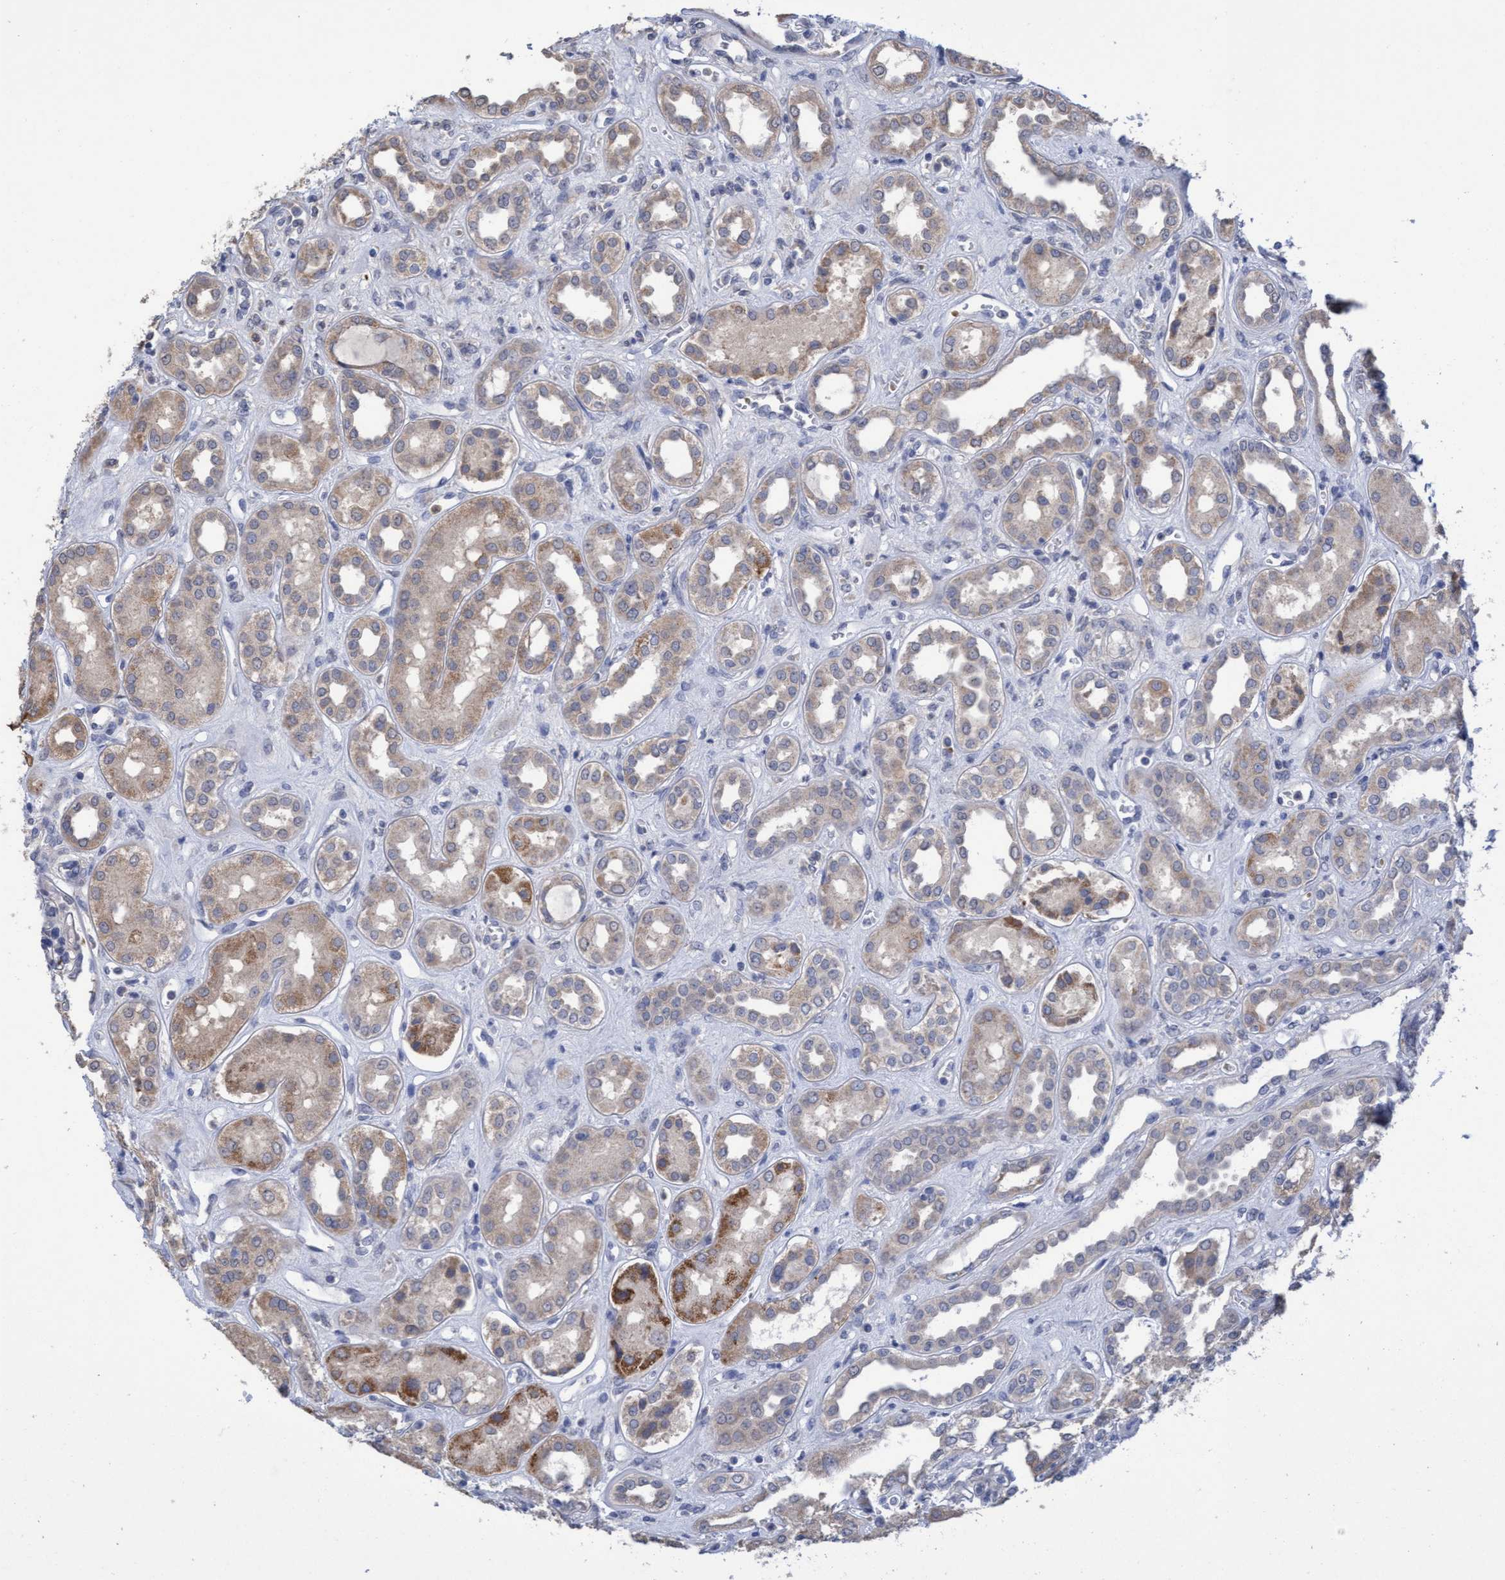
{"staining": {"intensity": "weak", "quantity": "<25%", "location": "cytoplasmic/membranous"}, "tissue": "kidney", "cell_type": "Cells in glomeruli", "image_type": "normal", "snomed": [{"axis": "morphology", "description": "Normal tissue, NOS"}, {"axis": "topography", "description": "Kidney"}], "caption": "Immunohistochemistry image of unremarkable kidney: kidney stained with DAB exhibits no significant protein expression in cells in glomeruli.", "gene": "SEMA4D", "patient": {"sex": "male", "age": 59}}